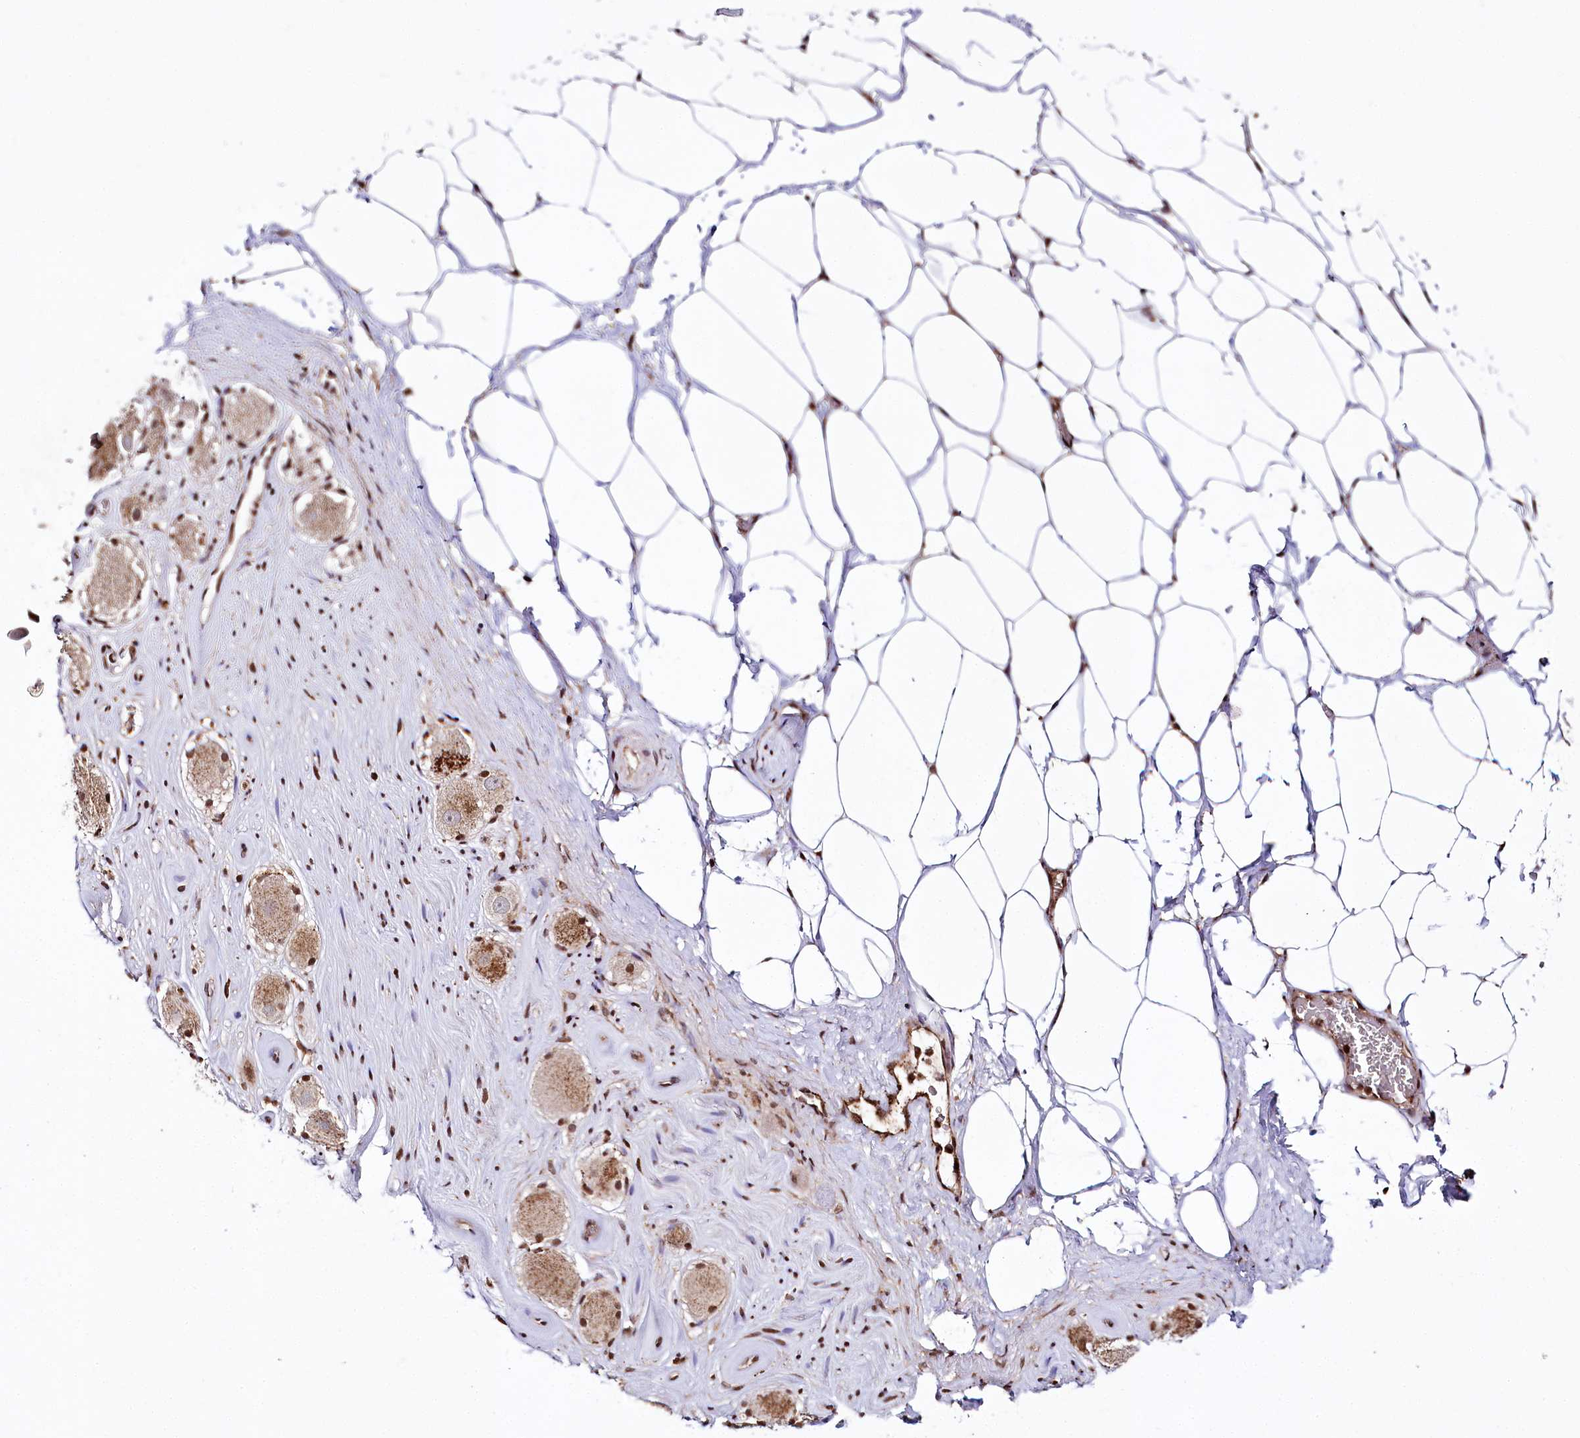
{"staining": {"intensity": "strong", "quantity": "<25%", "location": "nuclear"}, "tissue": "adipose tissue", "cell_type": "Adipocytes", "image_type": "normal", "snomed": [{"axis": "morphology", "description": "Normal tissue, NOS"}, {"axis": "morphology", "description": "Adenocarcinoma, Low grade"}, {"axis": "topography", "description": "Prostate"}, {"axis": "topography", "description": "Peripheral nerve tissue"}], "caption": "High-power microscopy captured an IHC image of benign adipose tissue, revealing strong nuclear staining in about <25% of adipocytes. Immunohistochemistry (ihc) stains the protein in brown and the nuclei are stained blue.", "gene": "HOXC8", "patient": {"sex": "male", "age": 63}}